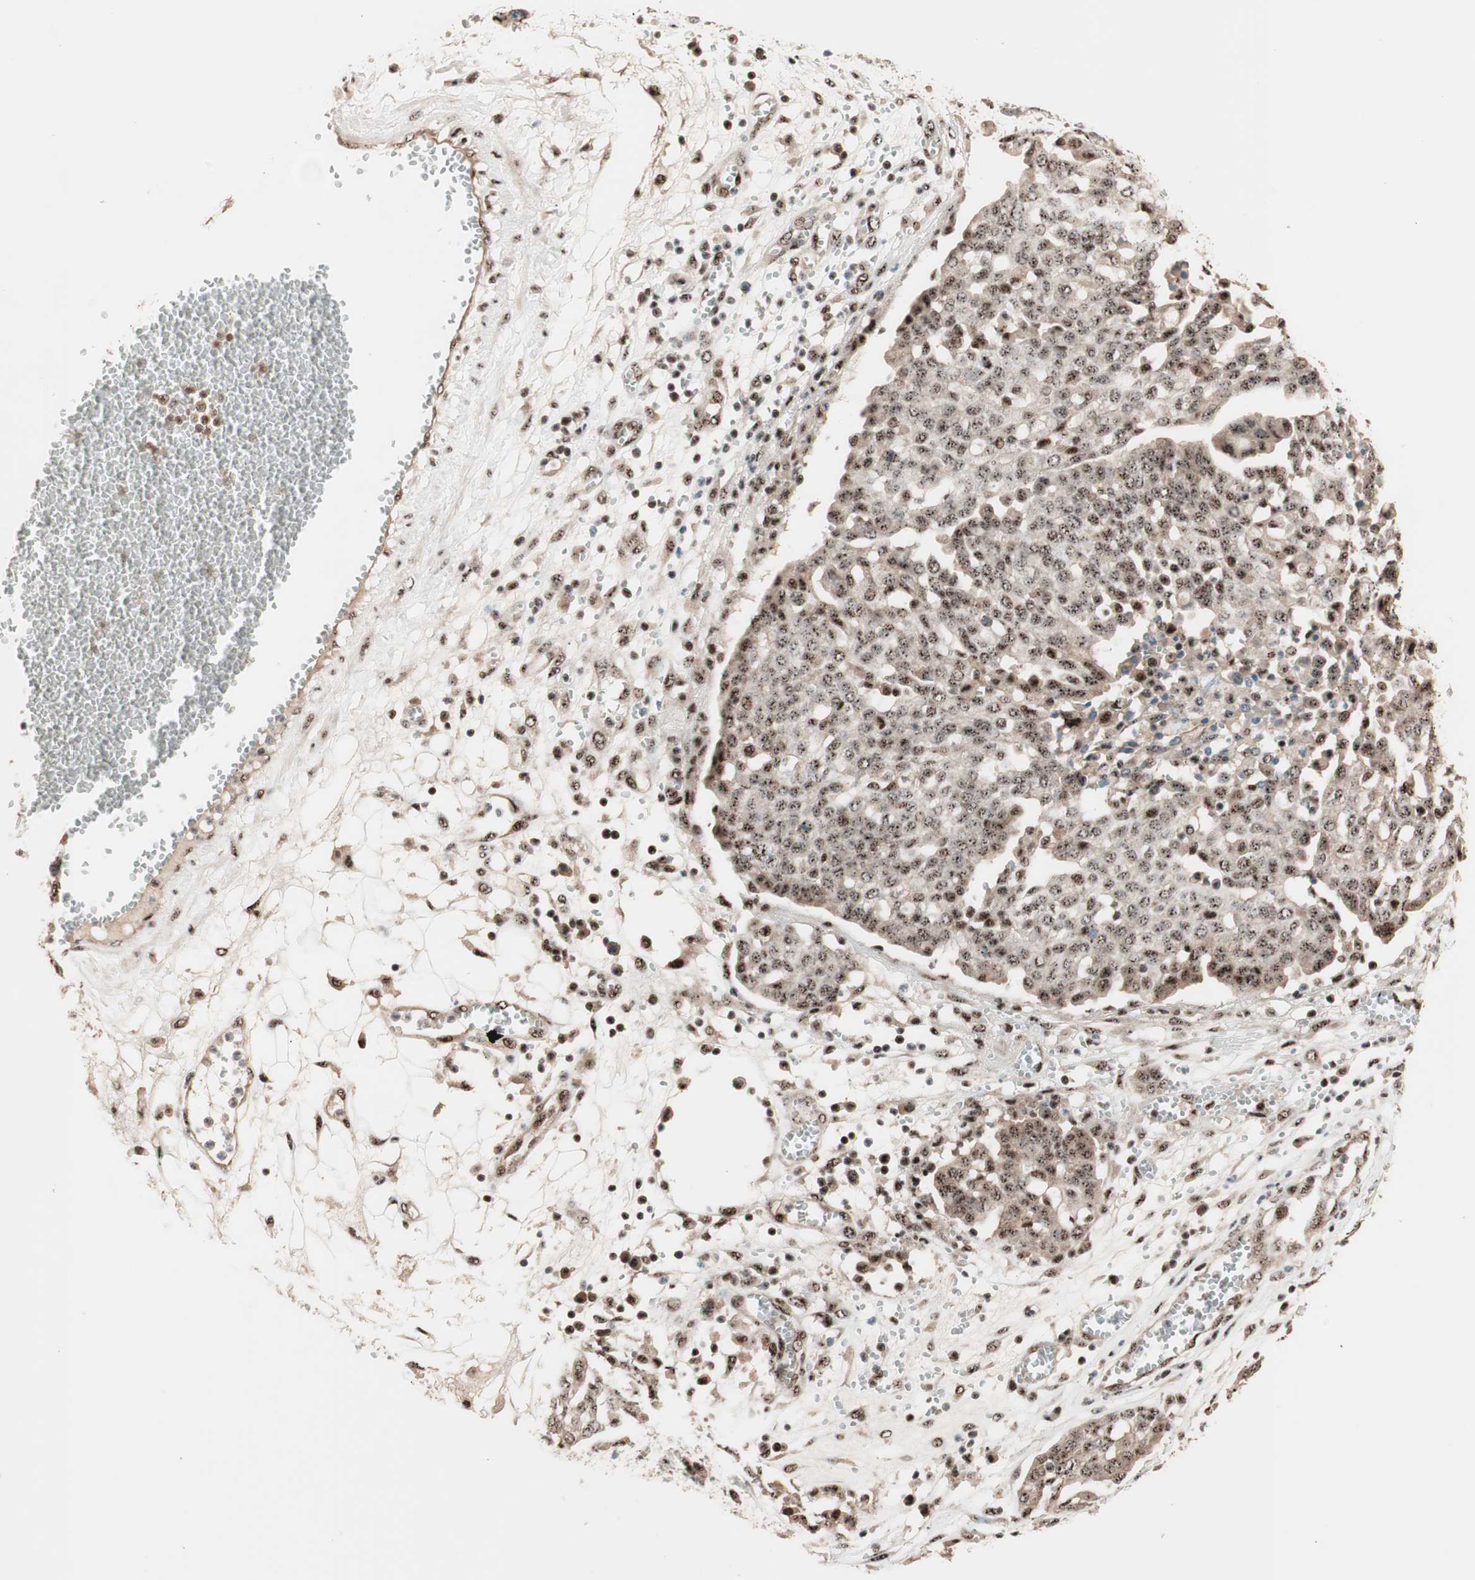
{"staining": {"intensity": "moderate", "quantity": ">75%", "location": "nuclear"}, "tissue": "ovarian cancer", "cell_type": "Tumor cells", "image_type": "cancer", "snomed": [{"axis": "morphology", "description": "Cystadenocarcinoma, serous, NOS"}, {"axis": "topography", "description": "Soft tissue"}, {"axis": "topography", "description": "Ovary"}], "caption": "Ovarian serous cystadenocarcinoma stained for a protein exhibits moderate nuclear positivity in tumor cells.", "gene": "NR5A2", "patient": {"sex": "female", "age": 57}}